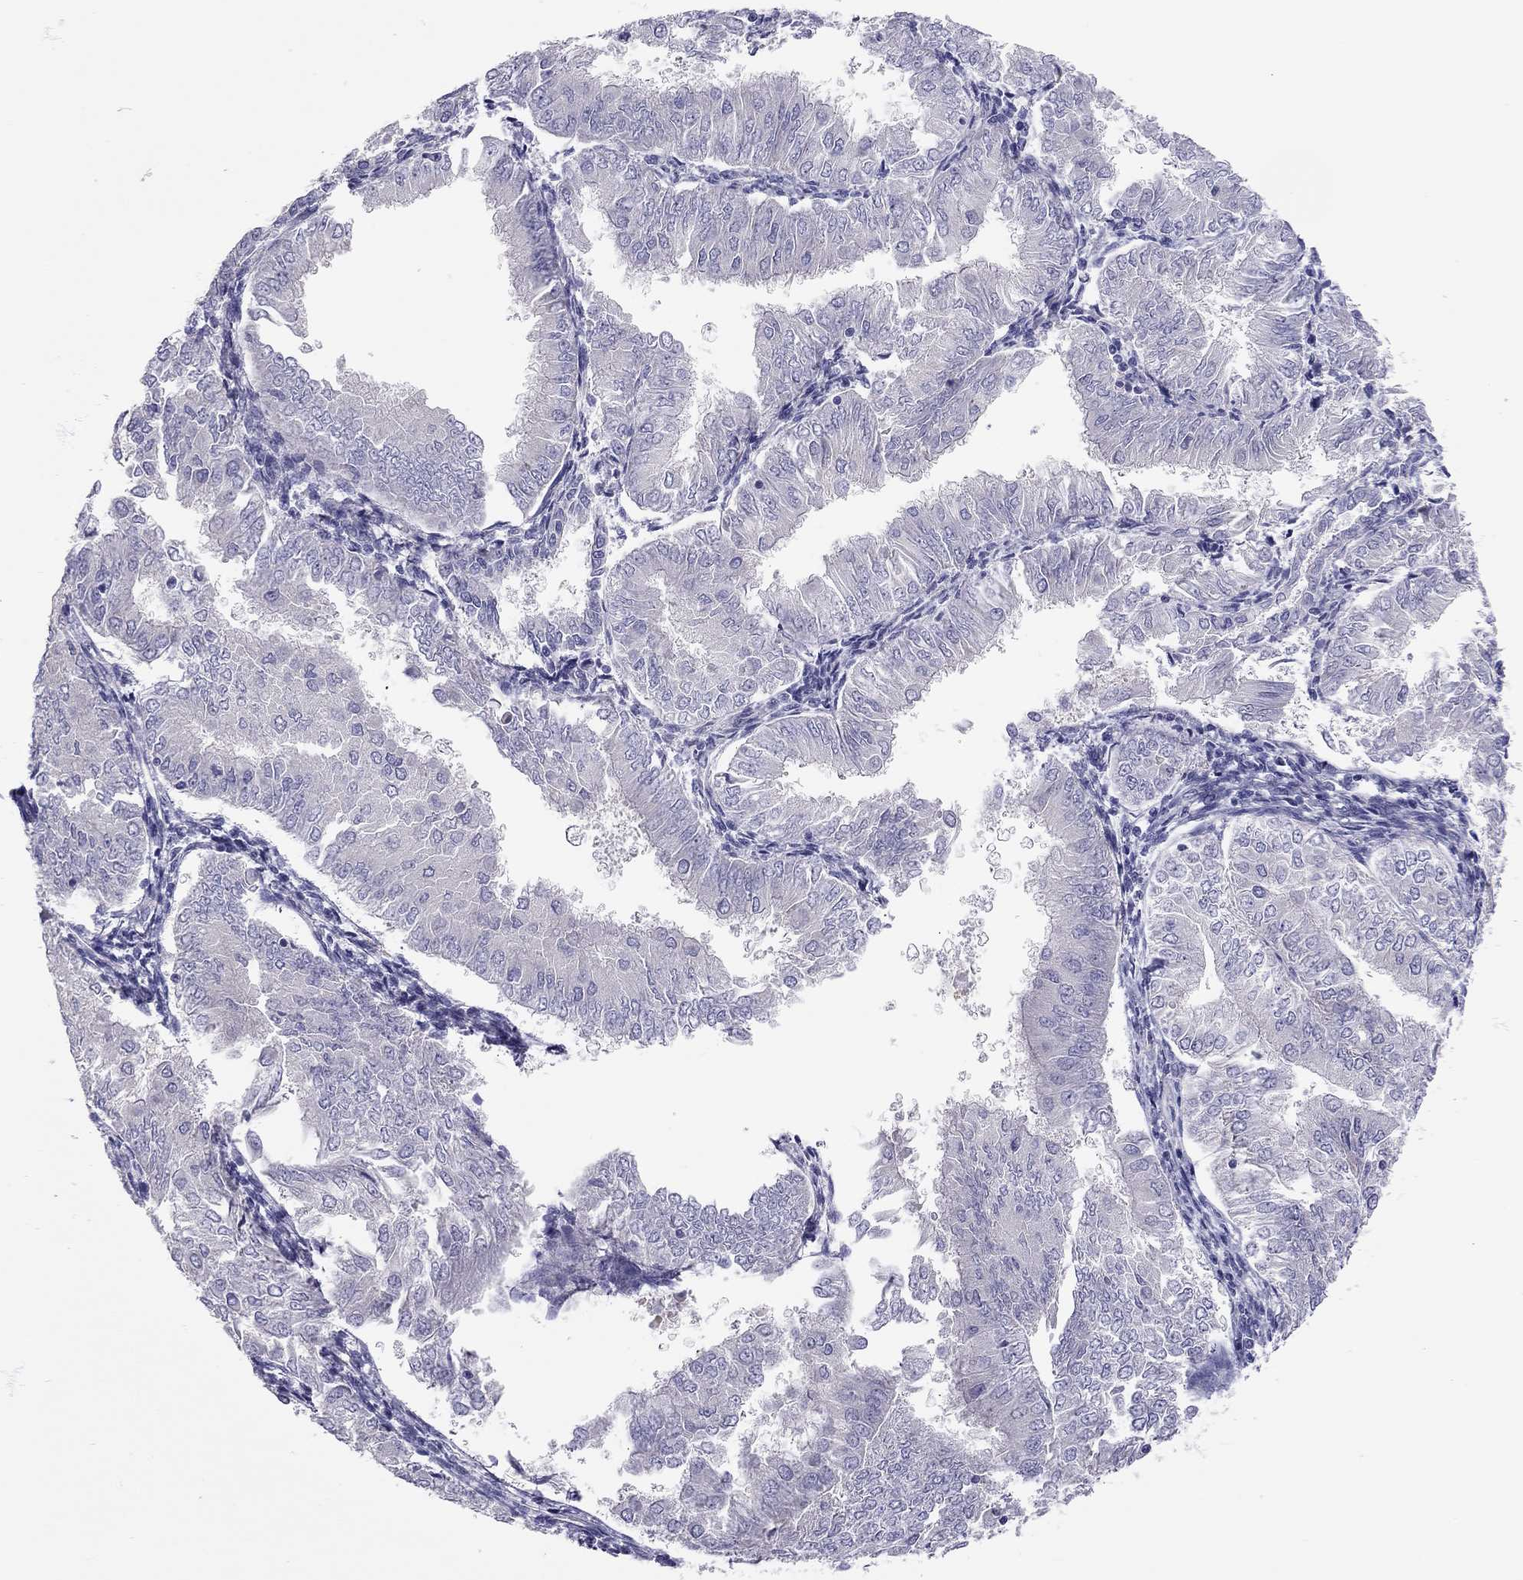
{"staining": {"intensity": "negative", "quantity": "none", "location": "none"}, "tissue": "endometrial cancer", "cell_type": "Tumor cells", "image_type": "cancer", "snomed": [{"axis": "morphology", "description": "Adenocarcinoma, NOS"}, {"axis": "topography", "description": "Endometrium"}], "caption": "Immunohistochemical staining of endometrial cancer displays no significant staining in tumor cells.", "gene": "SCARB1", "patient": {"sex": "female", "age": 53}}